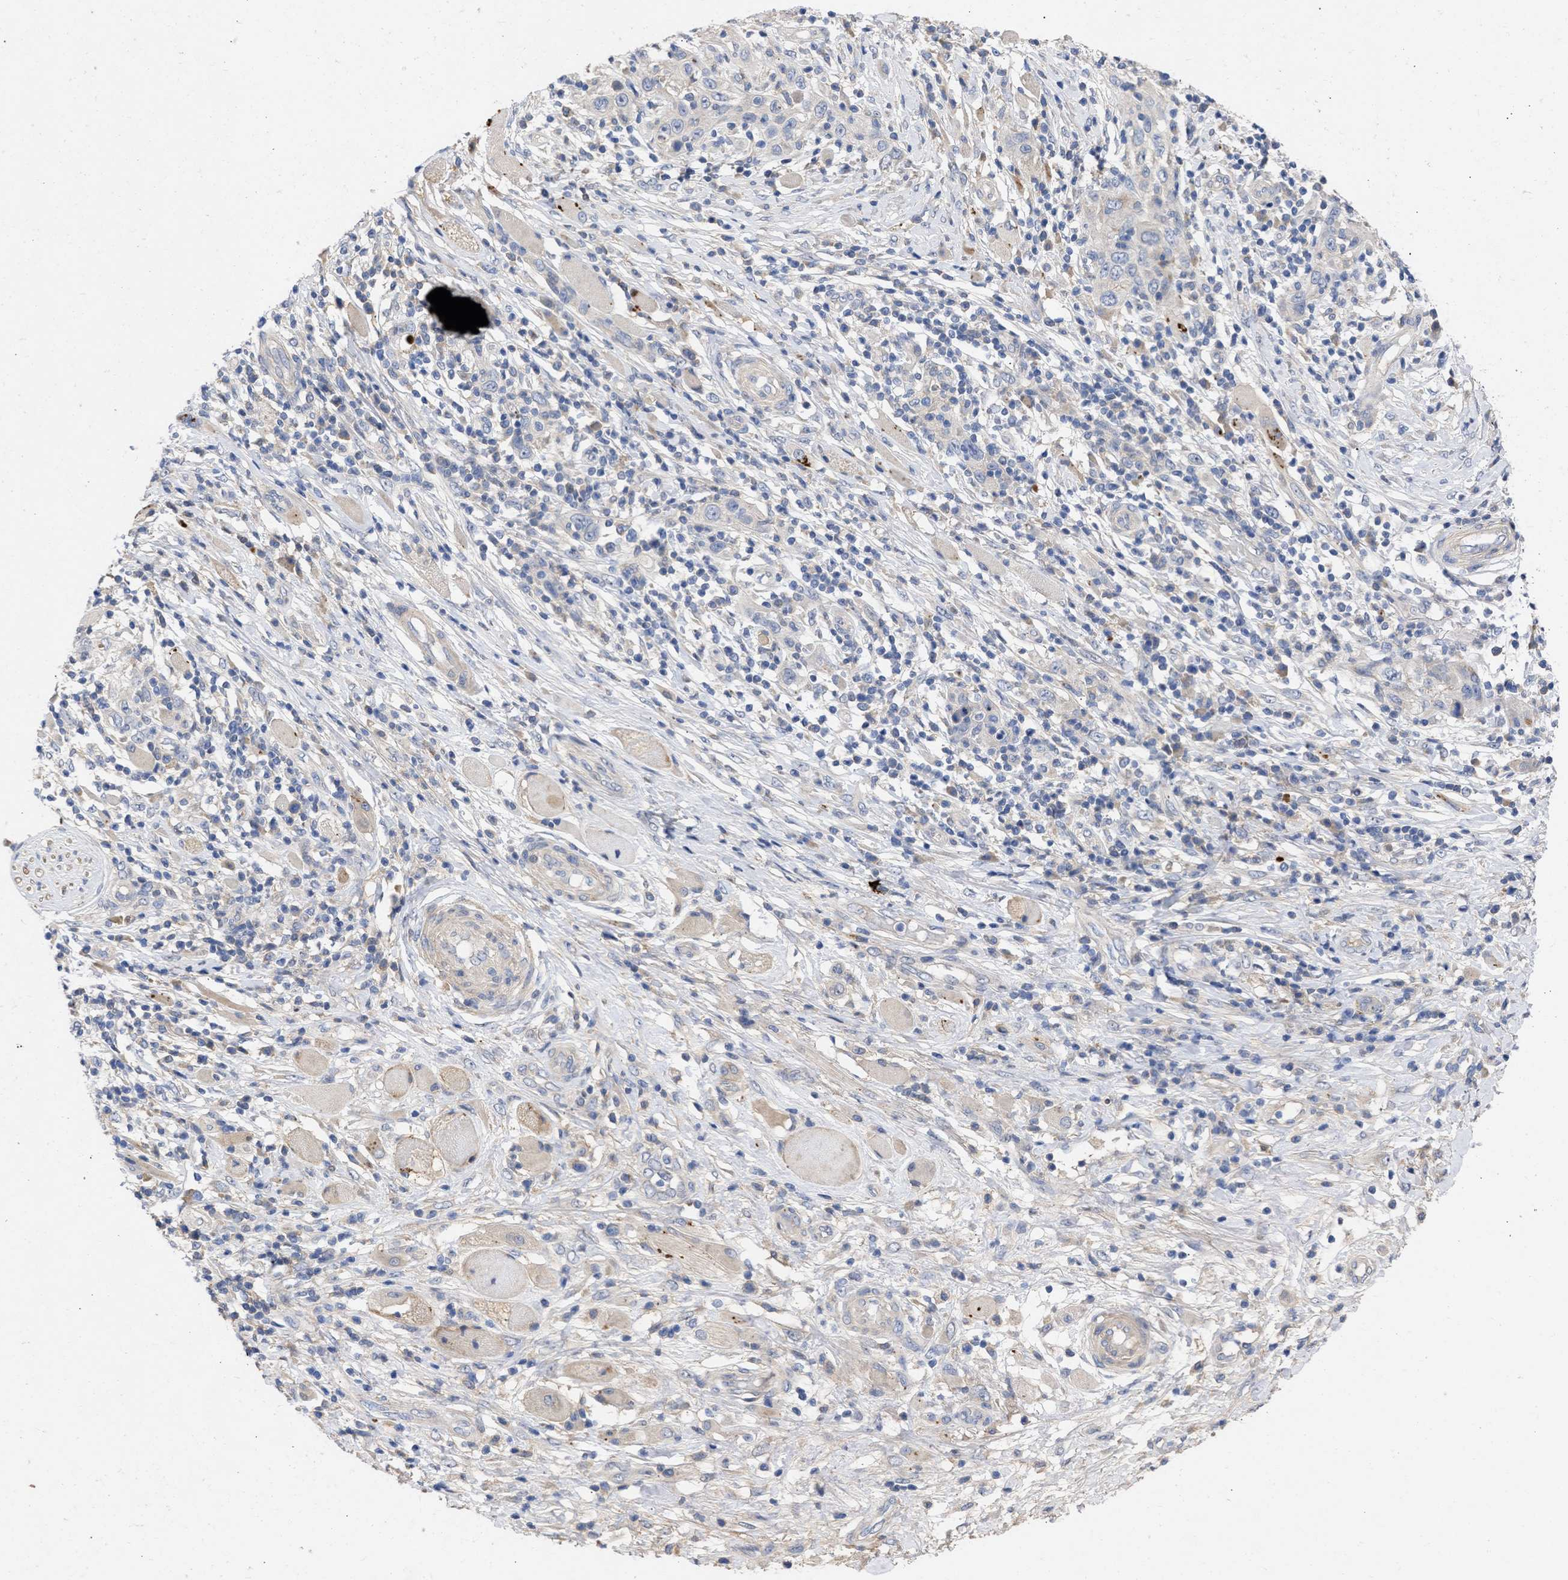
{"staining": {"intensity": "negative", "quantity": "none", "location": "none"}, "tissue": "skin cancer", "cell_type": "Tumor cells", "image_type": "cancer", "snomed": [{"axis": "morphology", "description": "Squamous cell carcinoma, NOS"}, {"axis": "topography", "description": "Skin"}], "caption": "This is an IHC histopathology image of human skin squamous cell carcinoma. There is no expression in tumor cells.", "gene": "ARHGEF4", "patient": {"sex": "female", "age": 88}}